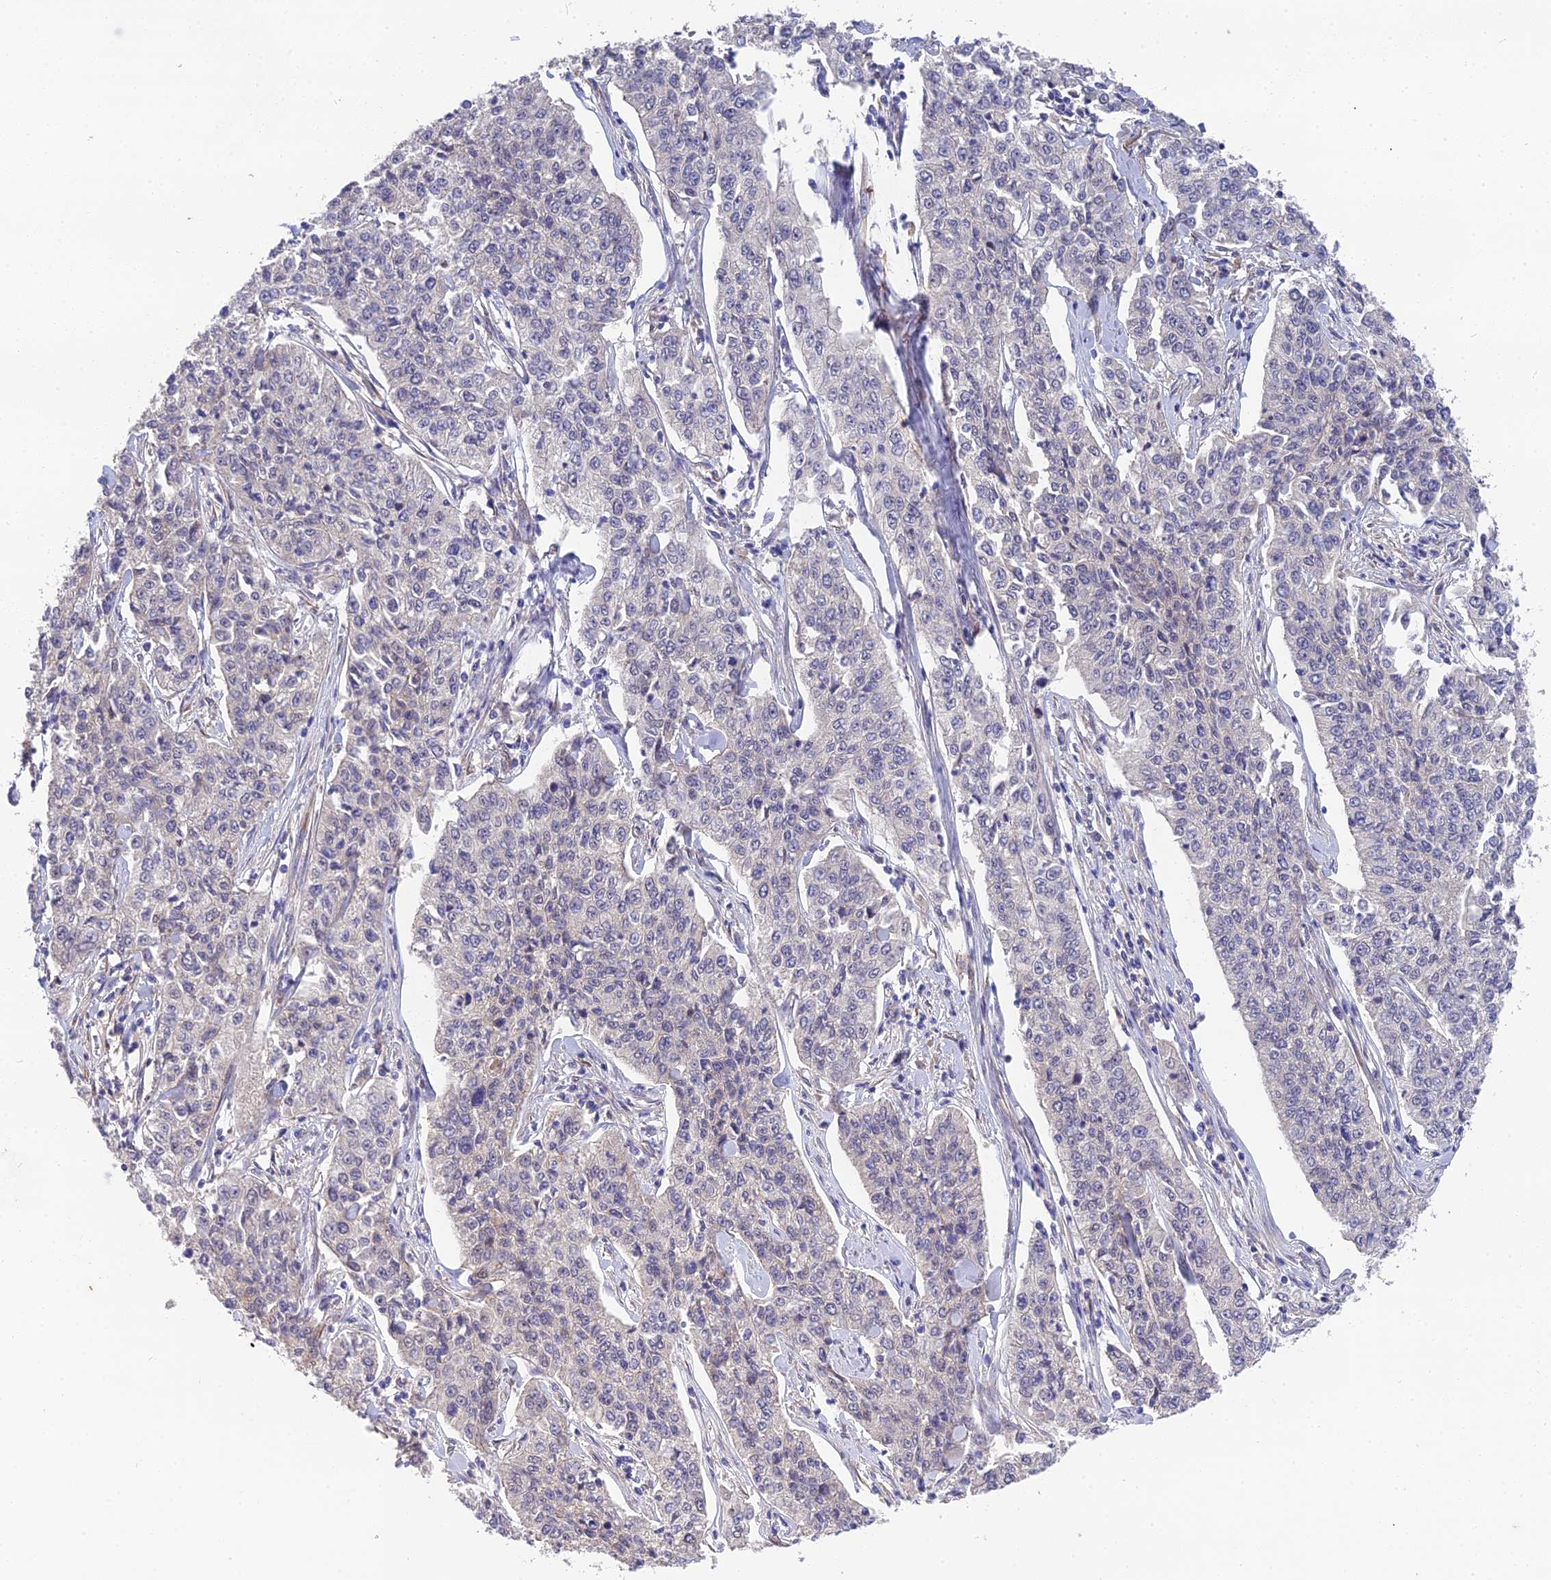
{"staining": {"intensity": "negative", "quantity": "none", "location": "none"}, "tissue": "cervical cancer", "cell_type": "Tumor cells", "image_type": "cancer", "snomed": [{"axis": "morphology", "description": "Squamous cell carcinoma, NOS"}, {"axis": "topography", "description": "Cervix"}], "caption": "This is an IHC micrograph of cervical cancer. There is no expression in tumor cells.", "gene": "PUS10", "patient": {"sex": "female", "age": 35}}